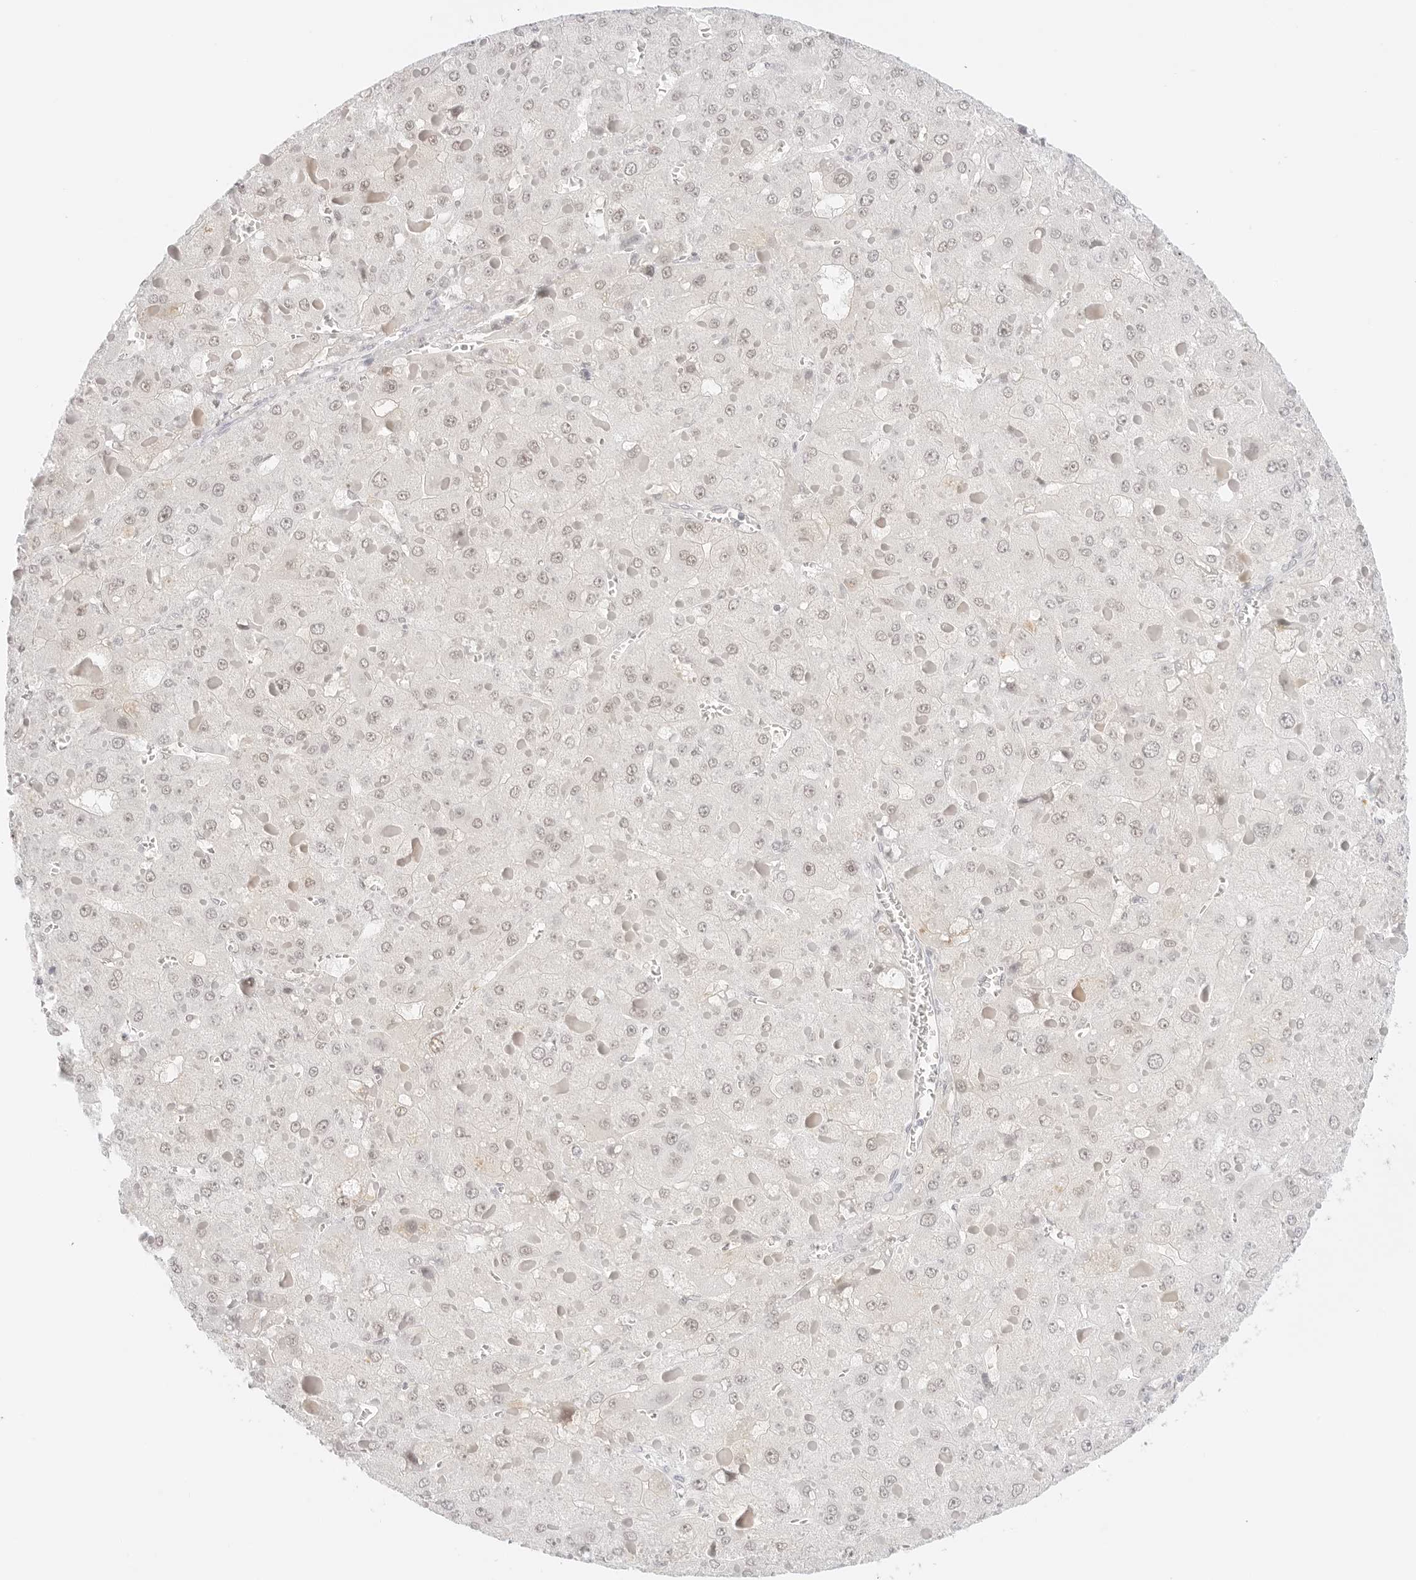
{"staining": {"intensity": "negative", "quantity": "none", "location": "none"}, "tissue": "liver cancer", "cell_type": "Tumor cells", "image_type": "cancer", "snomed": [{"axis": "morphology", "description": "Carcinoma, Hepatocellular, NOS"}, {"axis": "topography", "description": "Liver"}], "caption": "This image is of liver hepatocellular carcinoma stained with immunohistochemistry (IHC) to label a protein in brown with the nuclei are counter-stained blue. There is no expression in tumor cells.", "gene": "ITGA6", "patient": {"sex": "female", "age": 73}}